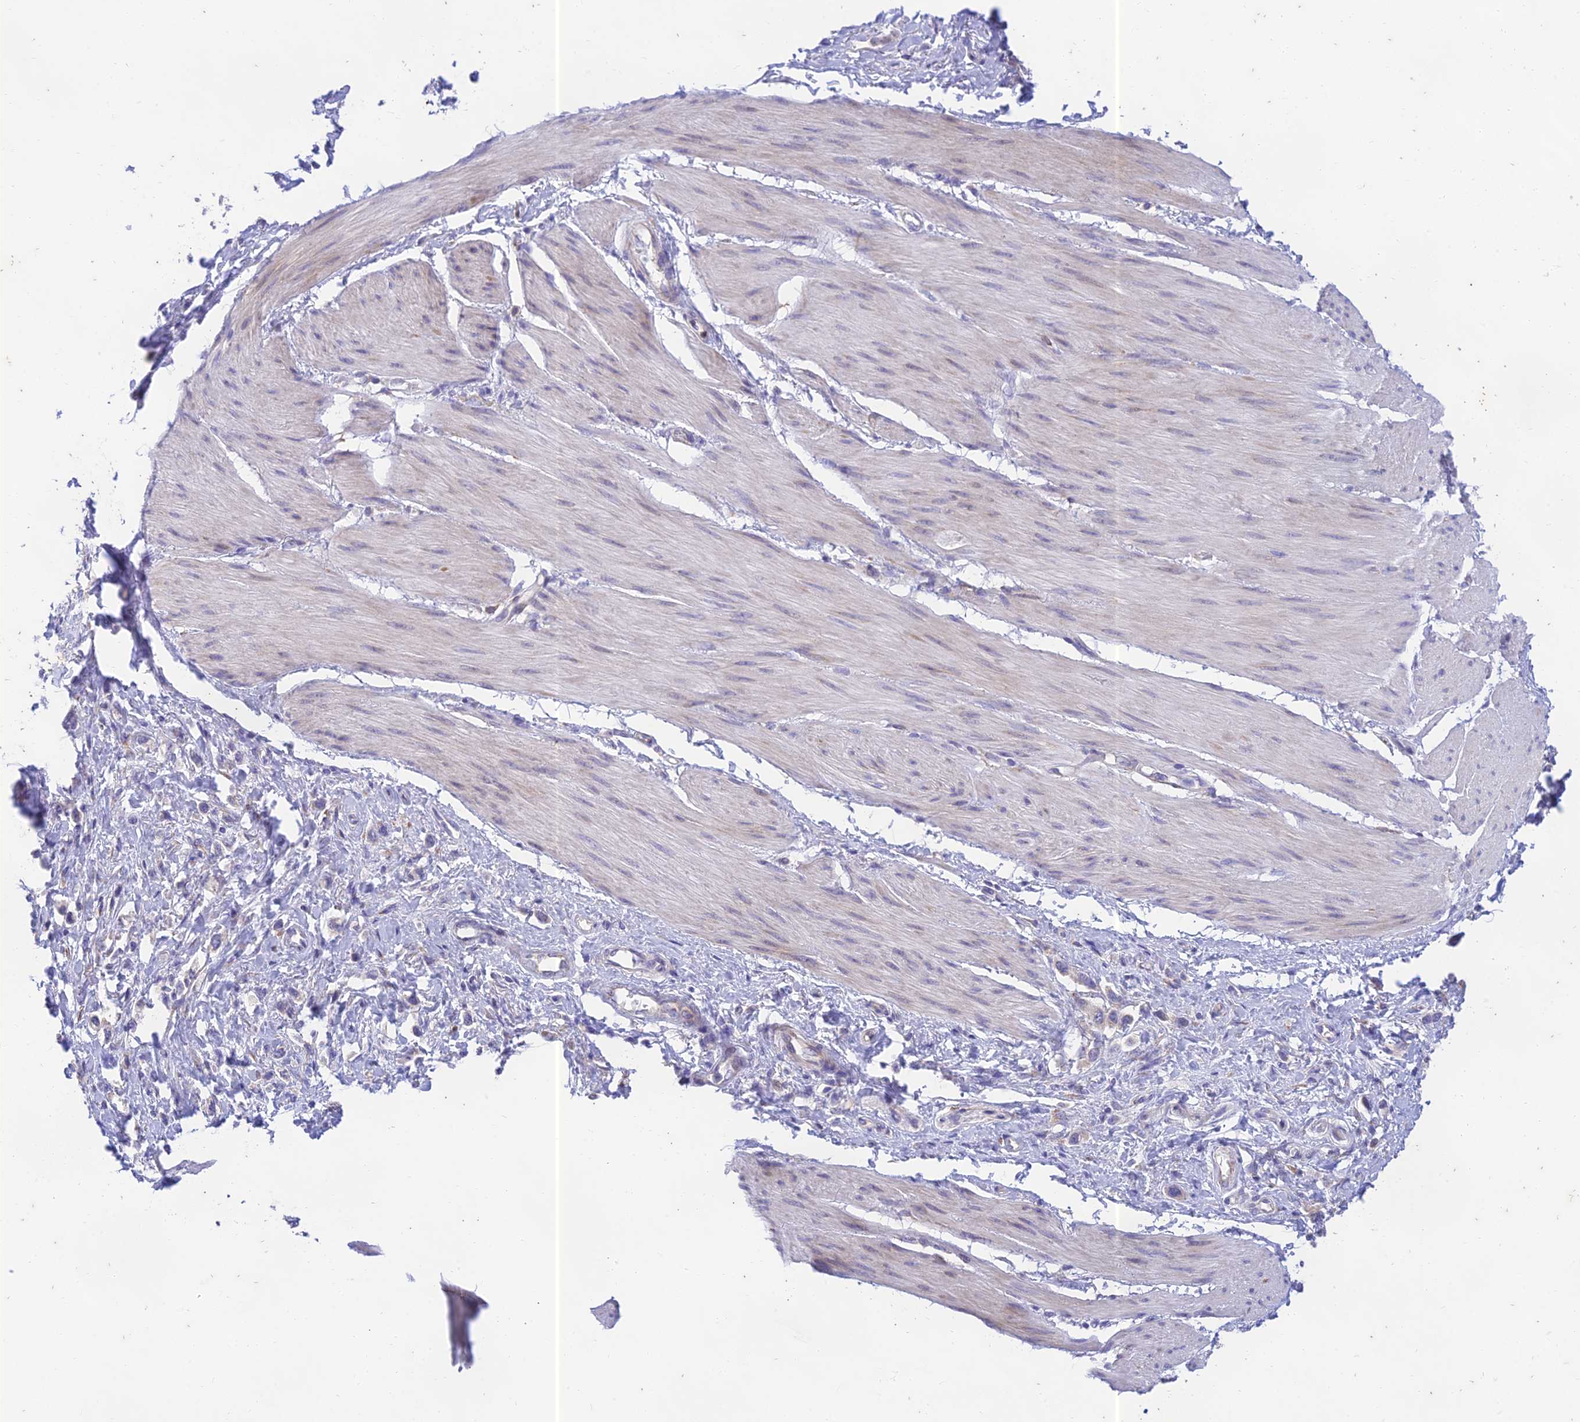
{"staining": {"intensity": "weak", "quantity": "<25%", "location": "cytoplasmic/membranous"}, "tissue": "stomach cancer", "cell_type": "Tumor cells", "image_type": "cancer", "snomed": [{"axis": "morphology", "description": "Adenocarcinoma, NOS"}, {"axis": "topography", "description": "Stomach"}], "caption": "DAB (3,3'-diaminobenzidine) immunohistochemical staining of human stomach cancer shows no significant staining in tumor cells. Brightfield microscopy of IHC stained with DAB (3,3'-diaminobenzidine) (brown) and hematoxylin (blue), captured at high magnification.", "gene": "PTCD2", "patient": {"sex": "female", "age": 65}}